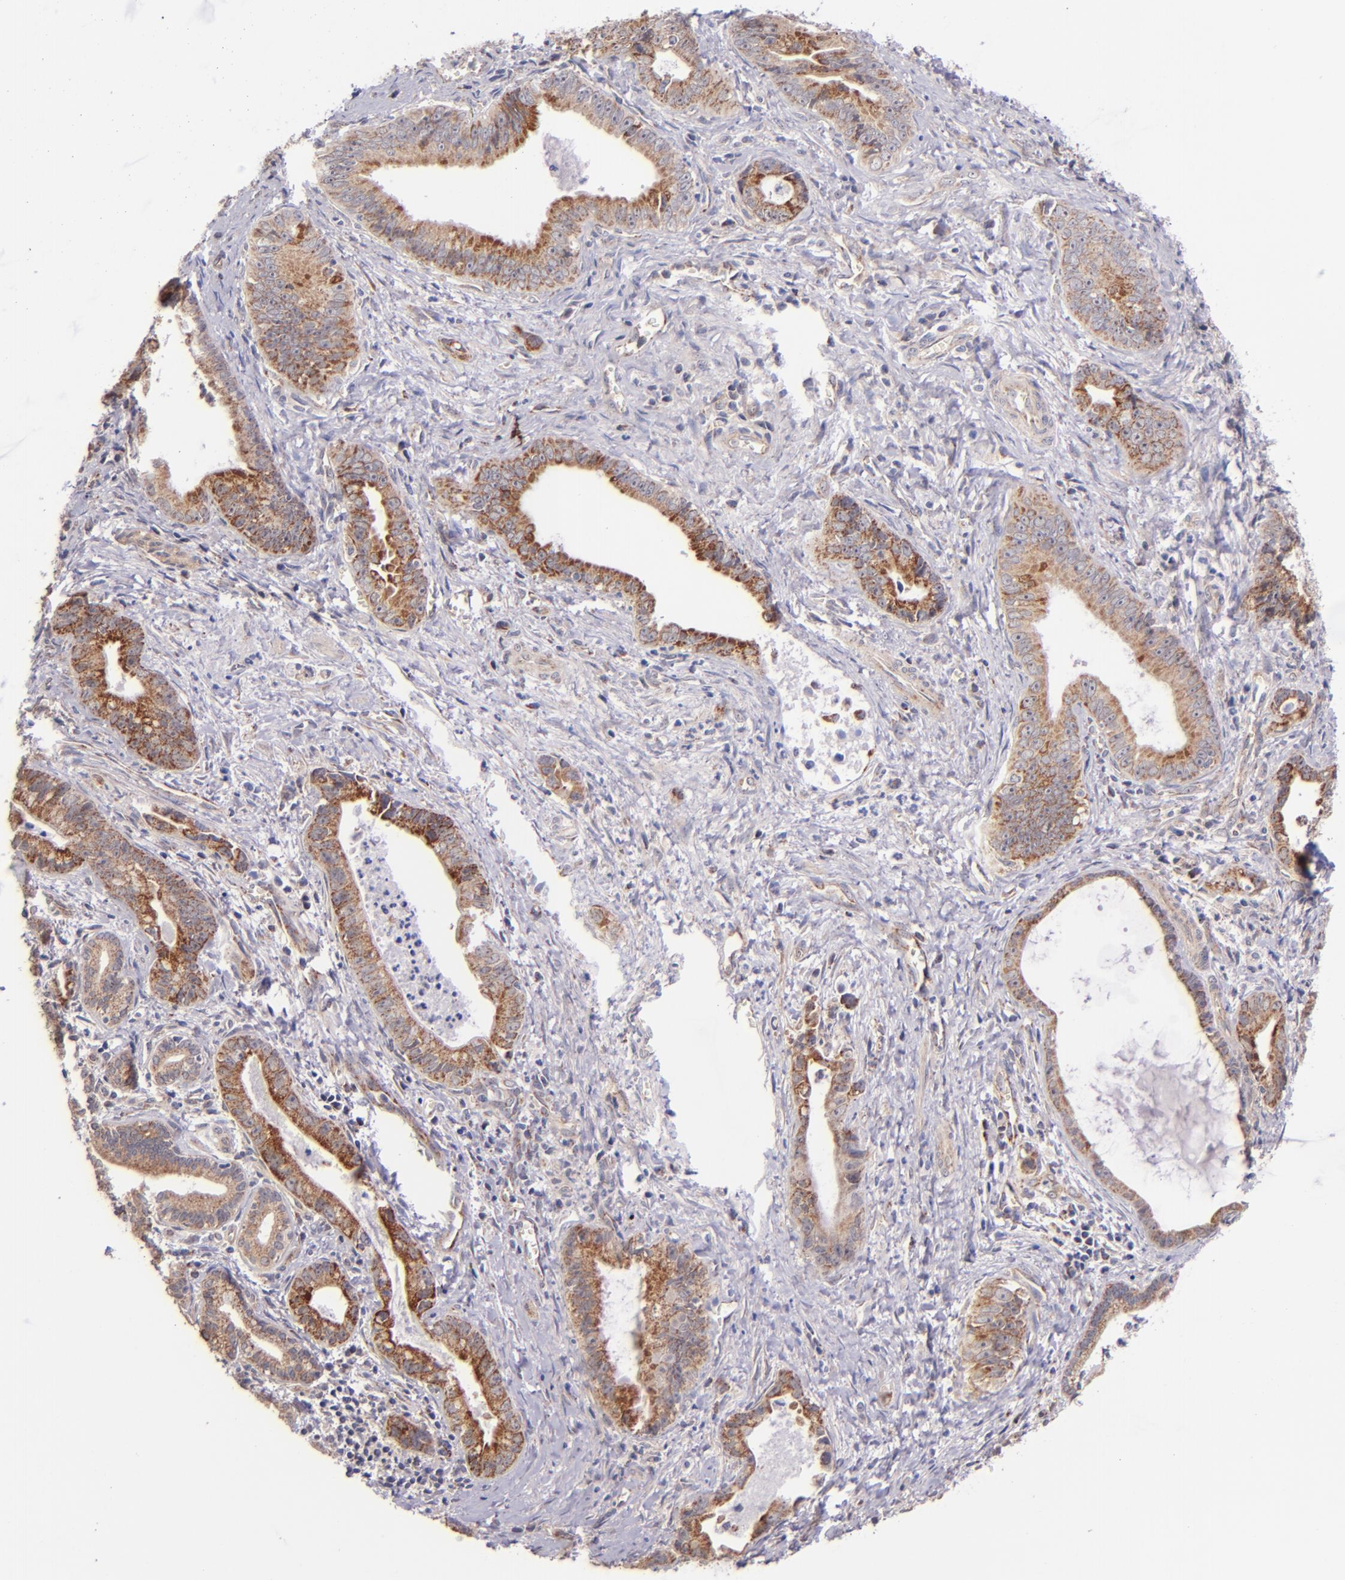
{"staining": {"intensity": "moderate", "quantity": "25%-75%", "location": "cytoplasmic/membranous"}, "tissue": "liver cancer", "cell_type": "Tumor cells", "image_type": "cancer", "snomed": [{"axis": "morphology", "description": "Cholangiocarcinoma"}, {"axis": "topography", "description": "Liver"}], "caption": "Cholangiocarcinoma (liver) stained with a brown dye shows moderate cytoplasmic/membranous positive staining in approximately 25%-75% of tumor cells.", "gene": "SHC1", "patient": {"sex": "female", "age": 55}}